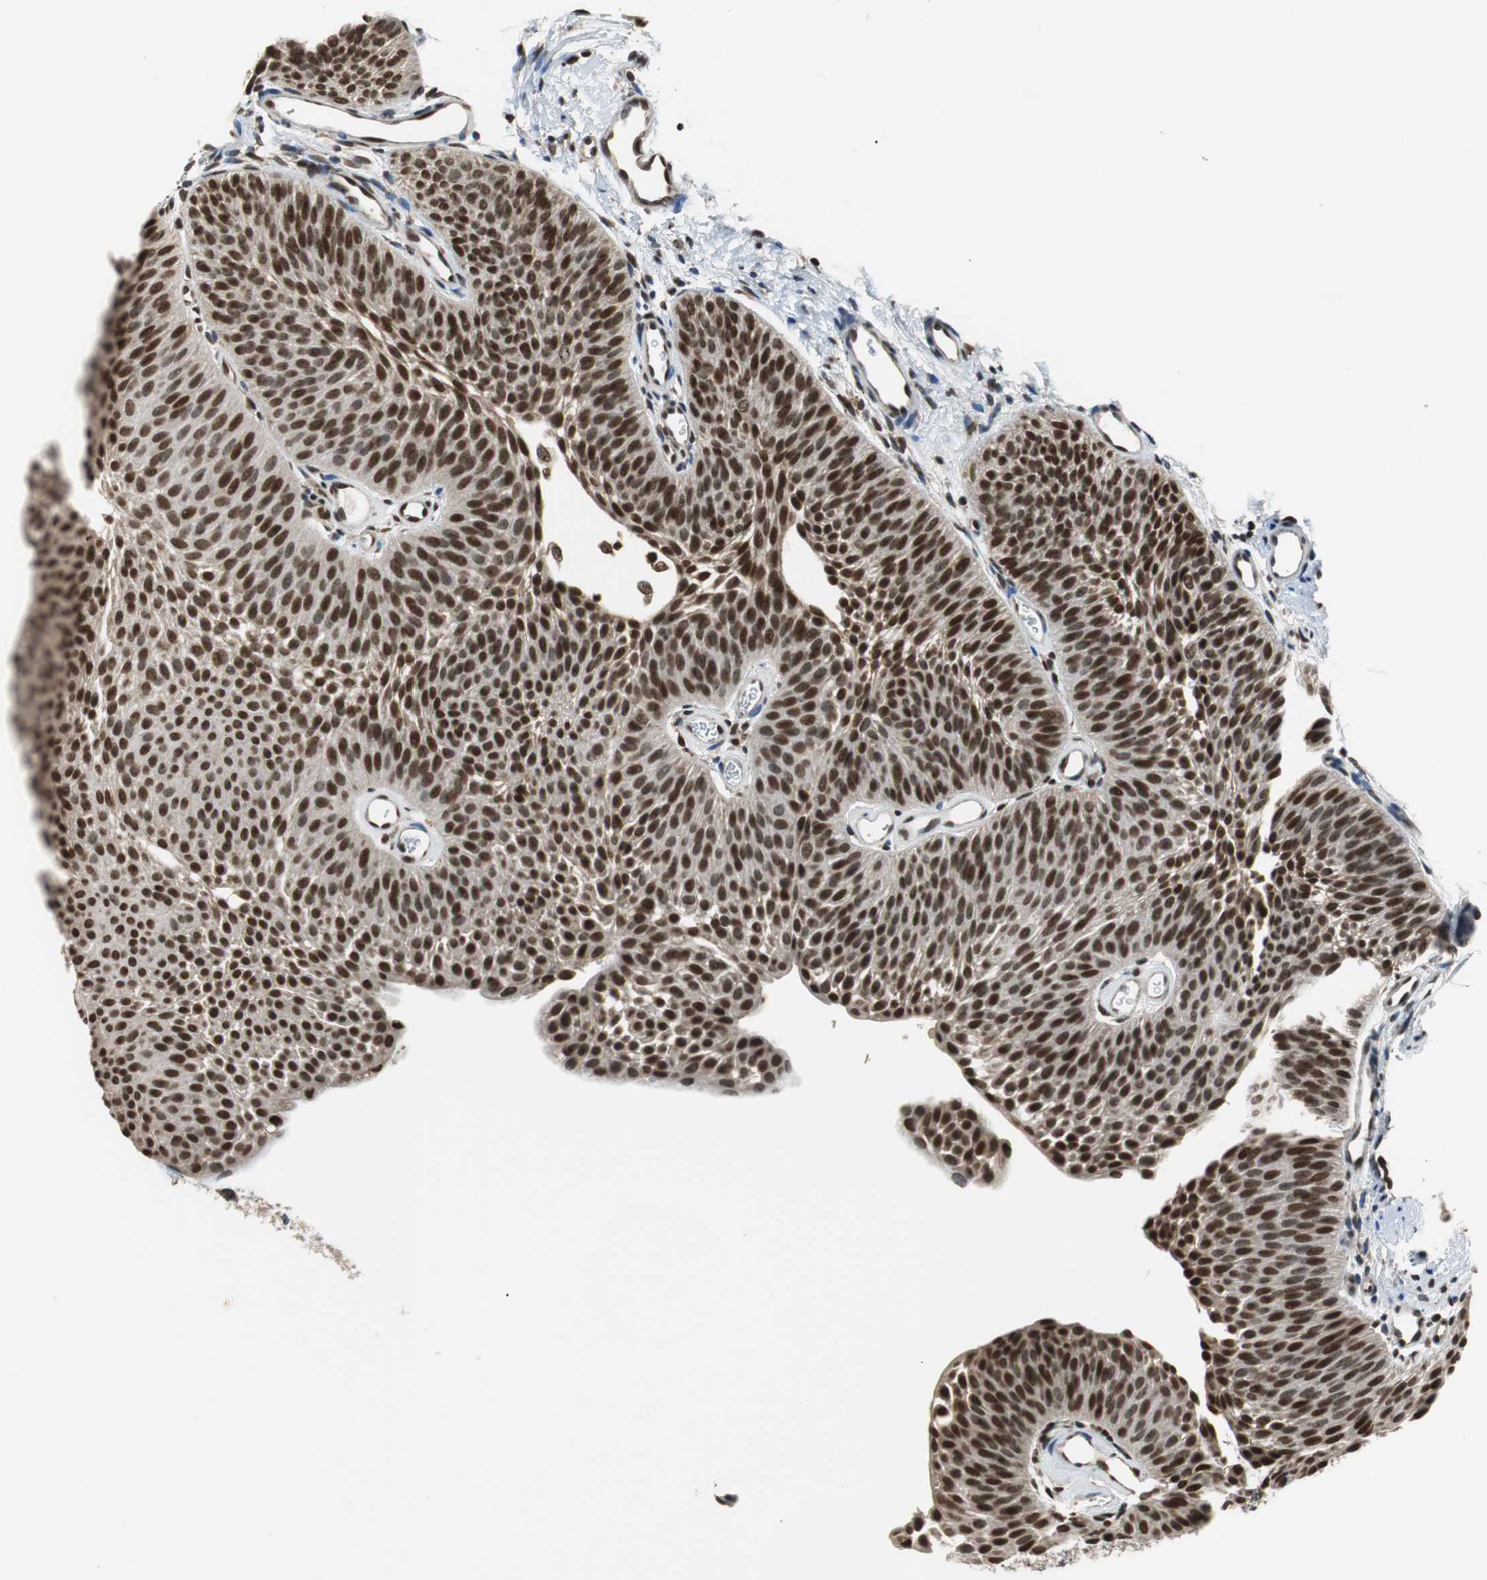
{"staining": {"intensity": "strong", "quantity": ">75%", "location": "nuclear"}, "tissue": "urothelial cancer", "cell_type": "Tumor cells", "image_type": "cancer", "snomed": [{"axis": "morphology", "description": "Urothelial carcinoma, Low grade"}, {"axis": "topography", "description": "Urinary bladder"}], "caption": "Approximately >75% of tumor cells in human low-grade urothelial carcinoma reveal strong nuclear protein expression as visualized by brown immunohistochemical staining.", "gene": "REST", "patient": {"sex": "female", "age": 60}}